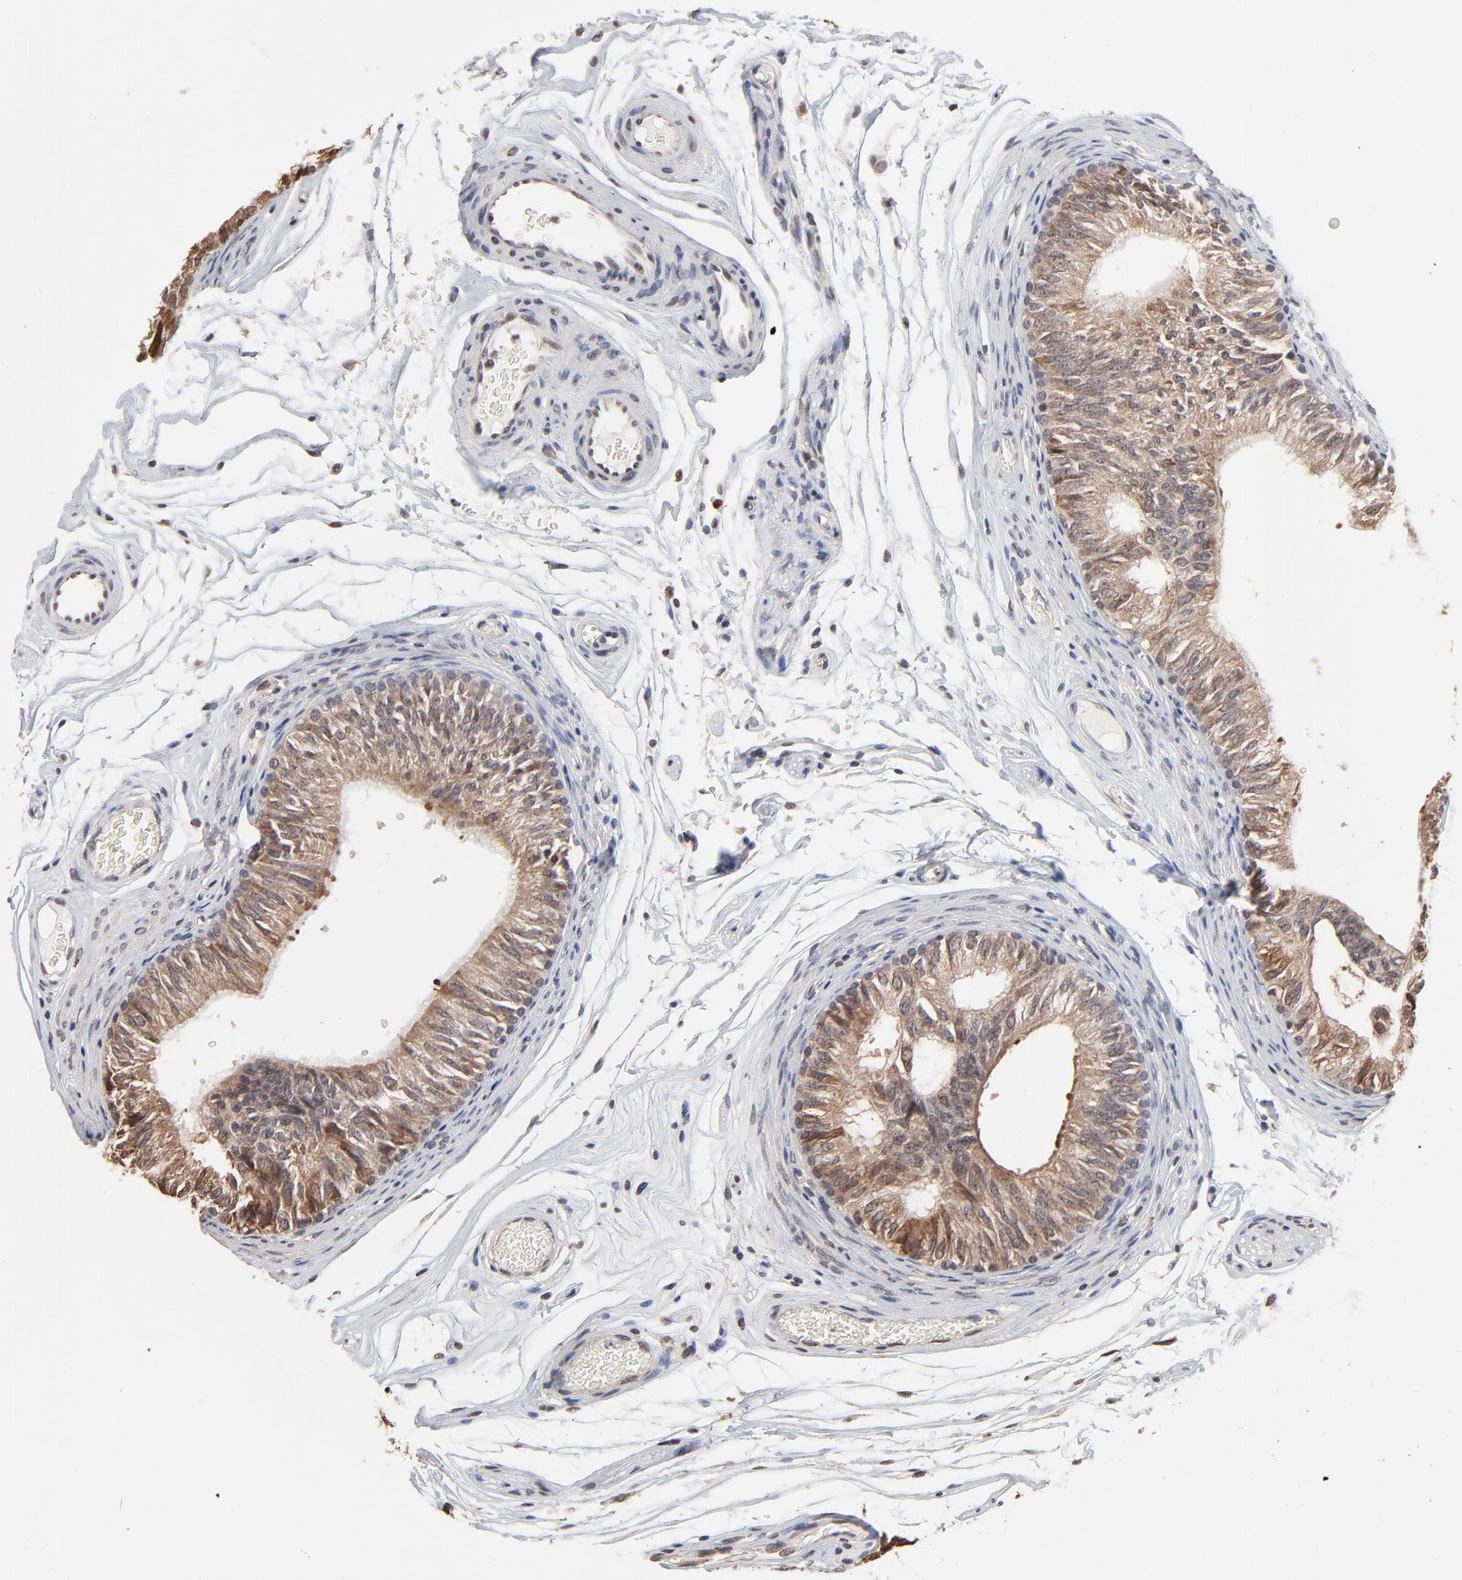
{"staining": {"intensity": "moderate", "quantity": ">75%", "location": "cytoplasmic/membranous"}, "tissue": "epididymis", "cell_type": "Glandular cells", "image_type": "normal", "snomed": [{"axis": "morphology", "description": "Normal tissue, NOS"}, {"axis": "topography", "description": "Testis"}, {"axis": "topography", "description": "Epididymis"}], "caption": "Glandular cells reveal moderate cytoplasmic/membranous staining in about >75% of cells in unremarkable epididymis.", "gene": "CHM", "patient": {"sex": "male", "age": 36}}